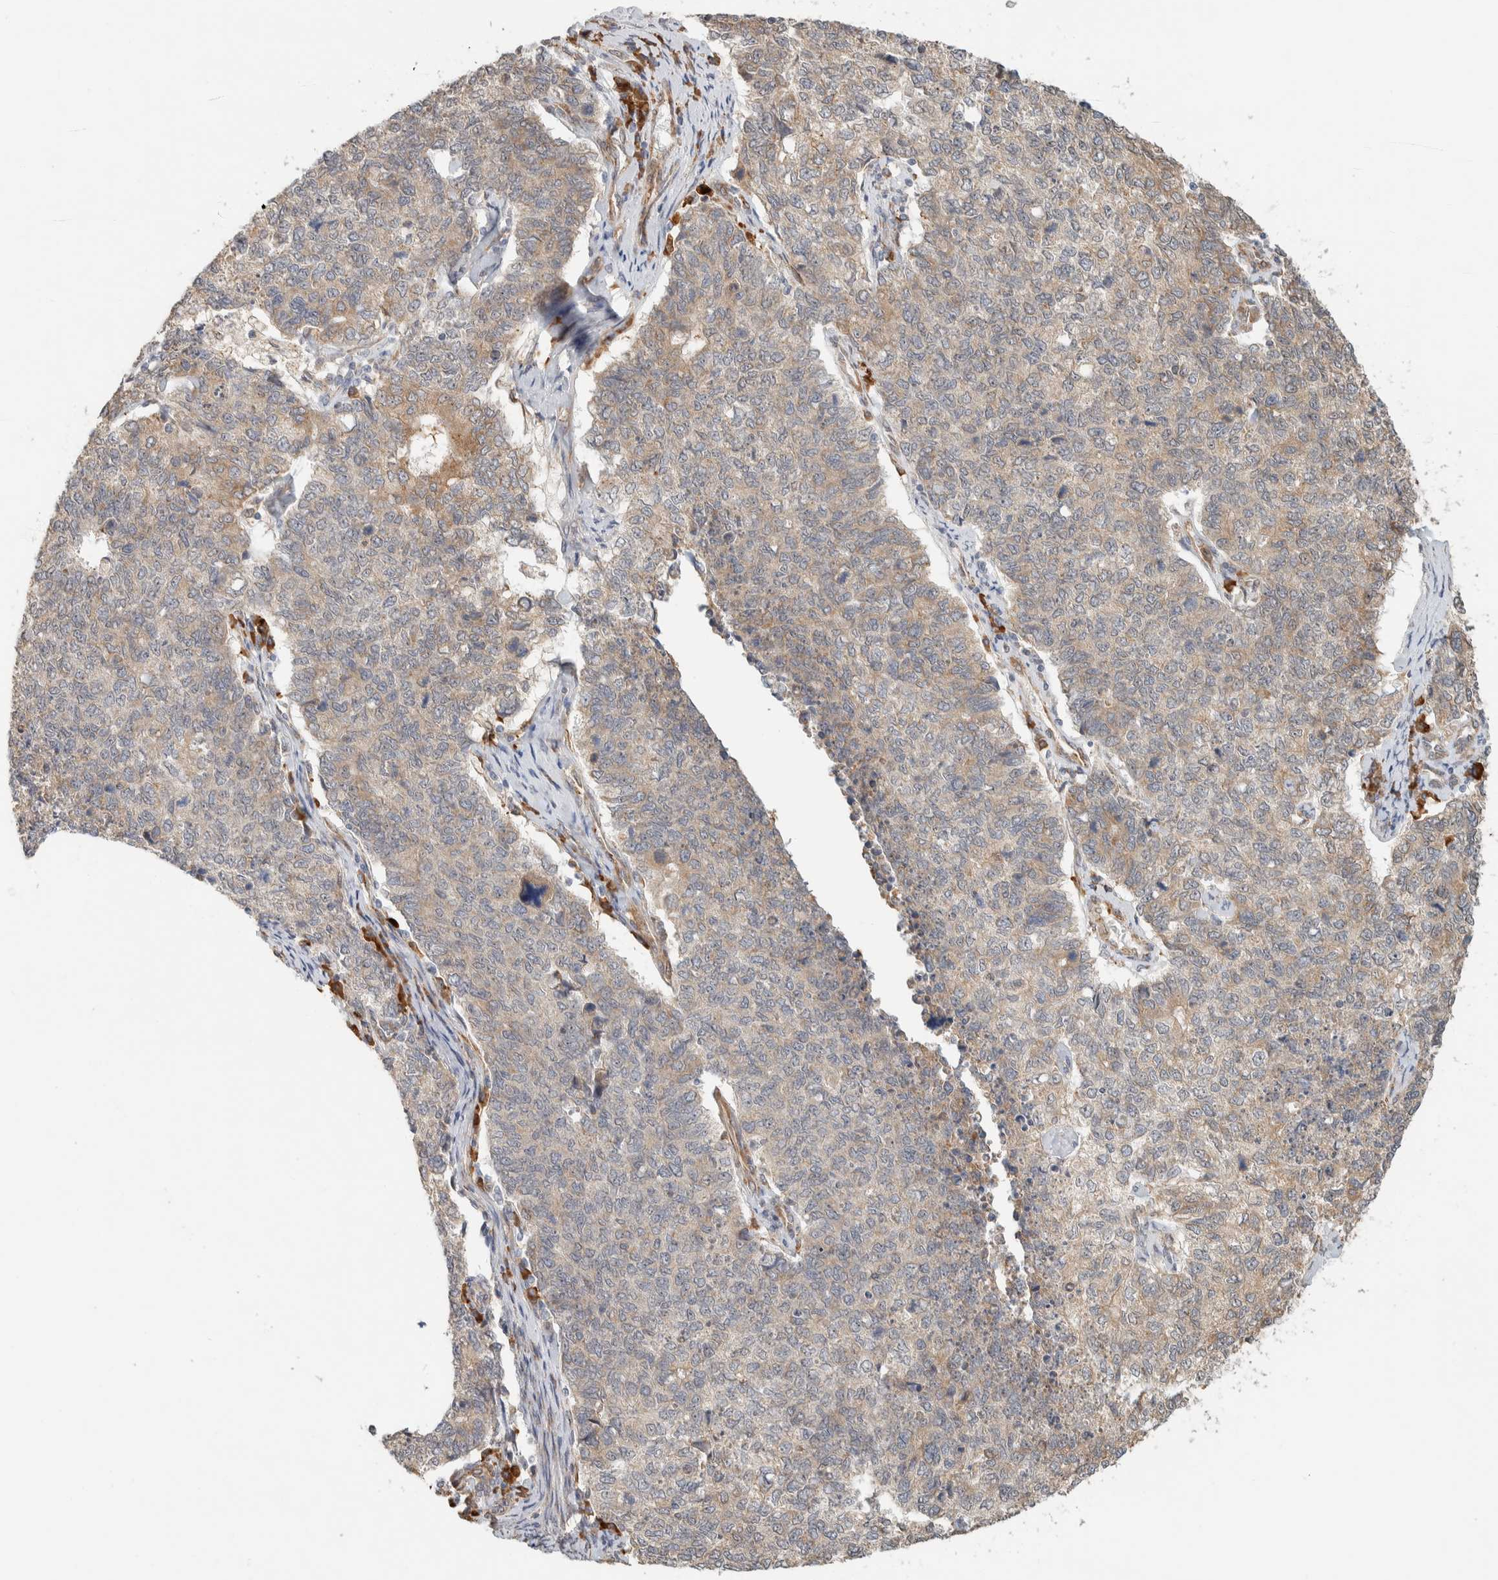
{"staining": {"intensity": "weak", "quantity": "25%-75%", "location": "cytoplasmic/membranous"}, "tissue": "cervical cancer", "cell_type": "Tumor cells", "image_type": "cancer", "snomed": [{"axis": "morphology", "description": "Squamous cell carcinoma, NOS"}, {"axis": "topography", "description": "Cervix"}], "caption": "An immunohistochemistry (IHC) photomicrograph of neoplastic tissue is shown. Protein staining in brown labels weak cytoplasmic/membranous positivity in cervical squamous cell carcinoma within tumor cells.", "gene": "KLHL40", "patient": {"sex": "female", "age": 63}}